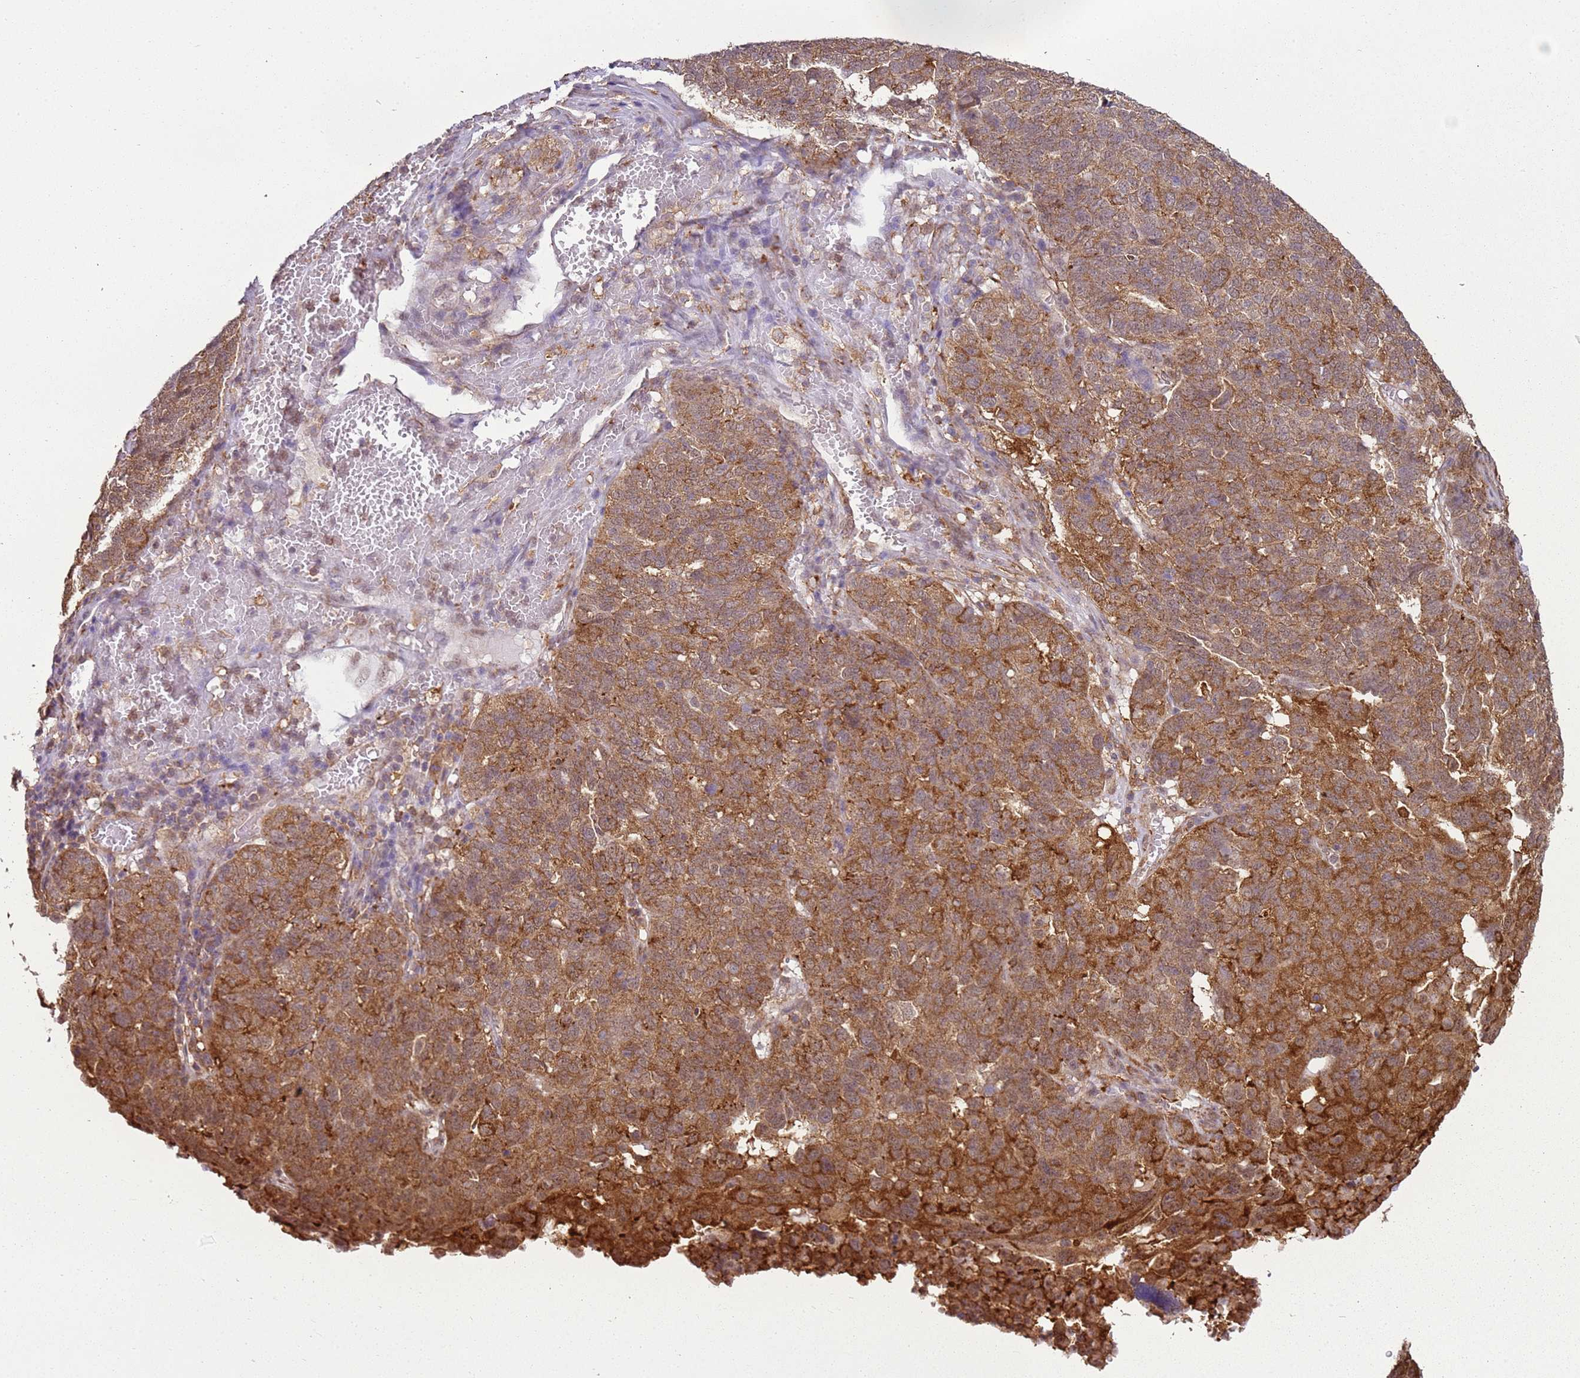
{"staining": {"intensity": "moderate", "quantity": ">75%", "location": "cytoplasmic/membranous"}, "tissue": "ovarian cancer", "cell_type": "Tumor cells", "image_type": "cancer", "snomed": [{"axis": "morphology", "description": "Cystadenocarcinoma, serous, NOS"}, {"axis": "topography", "description": "Ovary"}], "caption": "Serous cystadenocarcinoma (ovarian) stained with immunohistochemistry shows moderate cytoplasmic/membranous staining in approximately >75% of tumor cells. The staining was performed using DAB (3,3'-diaminobenzidine) to visualize the protein expression in brown, while the nuclei were stained in blue with hematoxylin (Magnification: 20x).", "gene": "GABRE", "patient": {"sex": "female", "age": 59}}